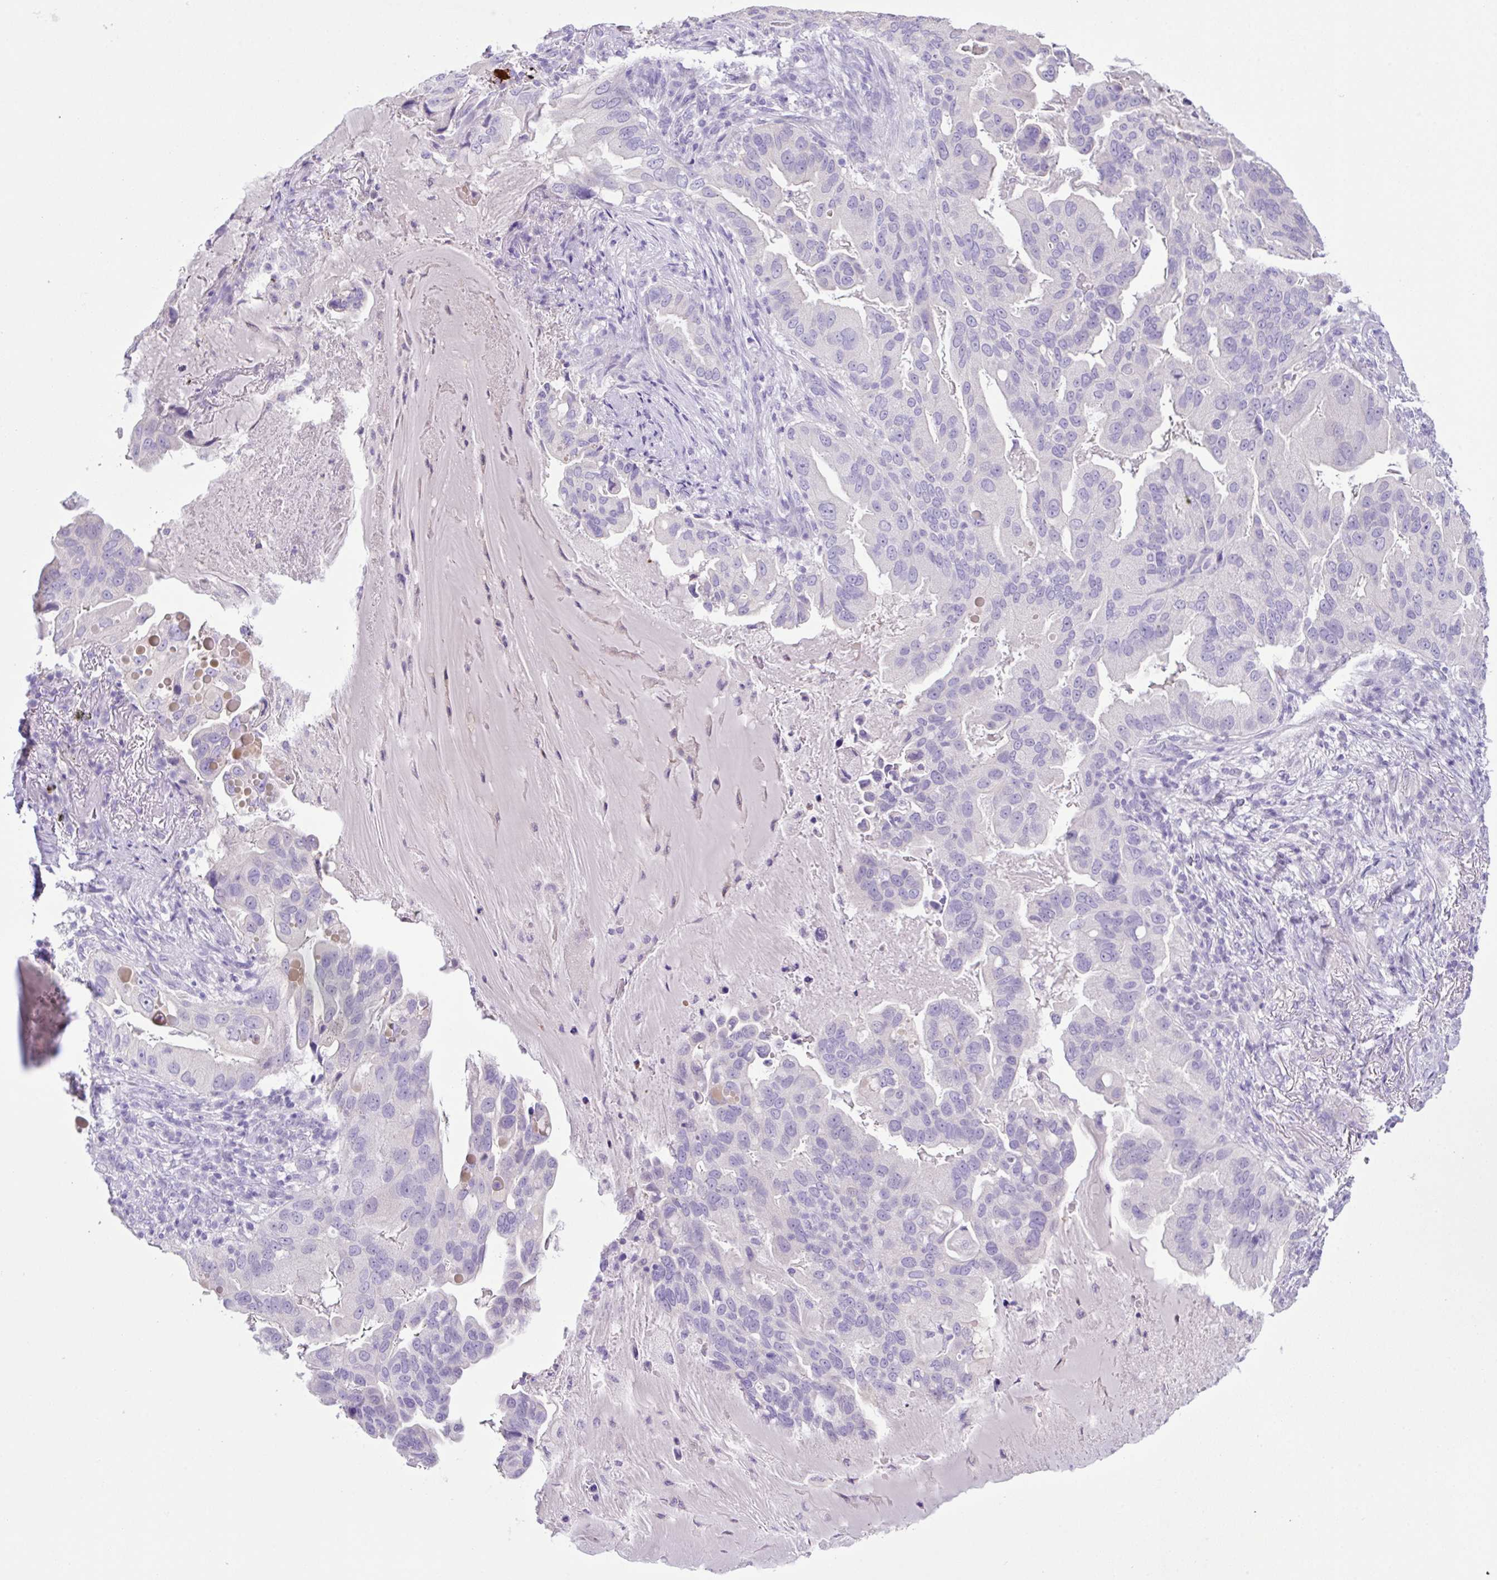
{"staining": {"intensity": "negative", "quantity": "none", "location": "none"}, "tissue": "lung cancer", "cell_type": "Tumor cells", "image_type": "cancer", "snomed": [{"axis": "morphology", "description": "Adenocarcinoma, NOS"}, {"axis": "topography", "description": "Lung"}], "caption": "An image of human lung cancer (adenocarcinoma) is negative for staining in tumor cells.", "gene": "CST11", "patient": {"sex": "female", "age": 69}}